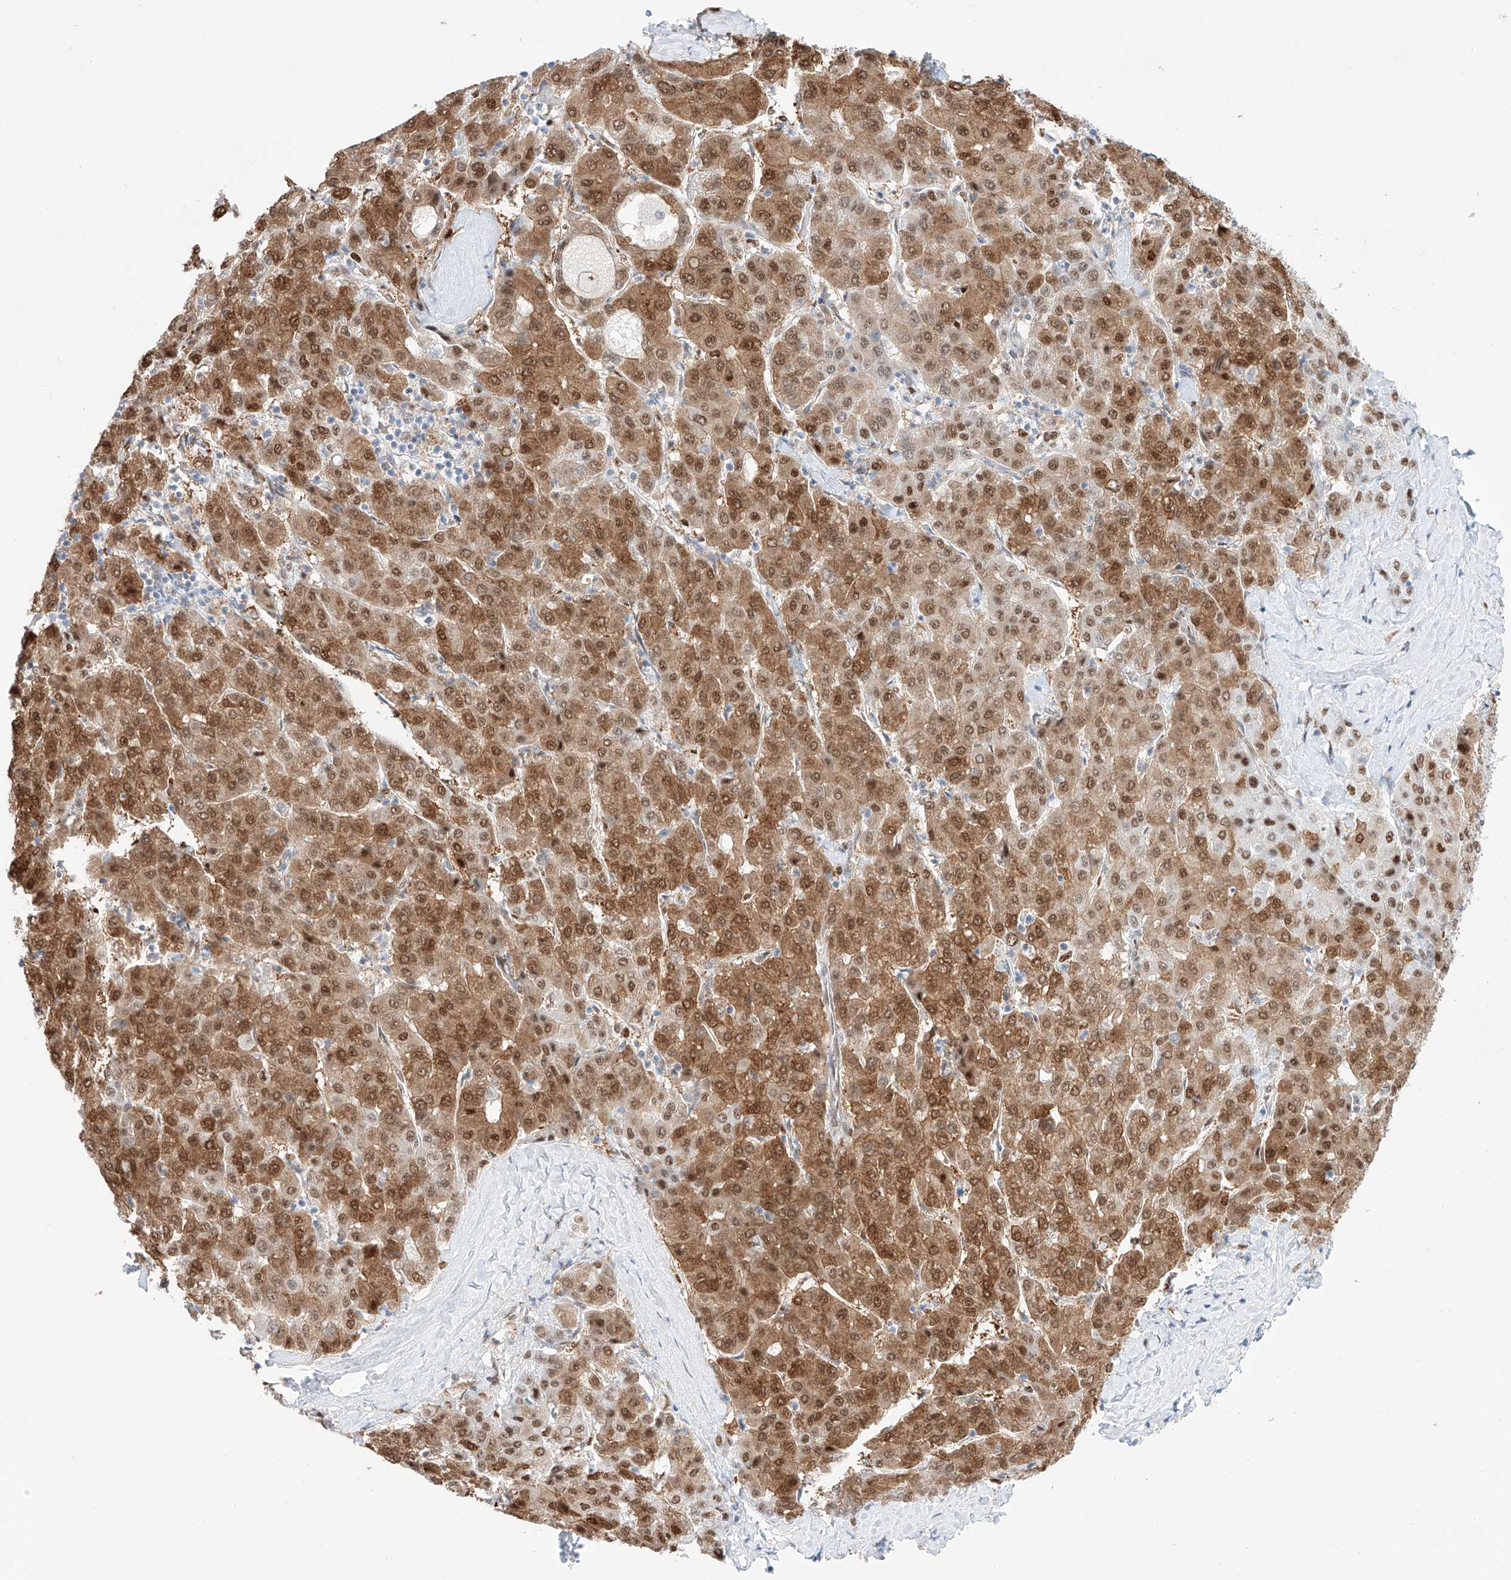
{"staining": {"intensity": "moderate", "quantity": ">75%", "location": "cytoplasmic/membranous,nuclear"}, "tissue": "liver cancer", "cell_type": "Tumor cells", "image_type": "cancer", "snomed": [{"axis": "morphology", "description": "Carcinoma, Hepatocellular, NOS"}, {"axis": "topography", "description": "Liver"}], "caption": "Hepatocellular carcinoma (liver) stained with a brown dye displays moderate cytoplasmic/membranous and nuclear positive positivity in approximately >75% of tumor cells.", "gene": "APIP", "patient": {"sex": "male", "age": 65}}